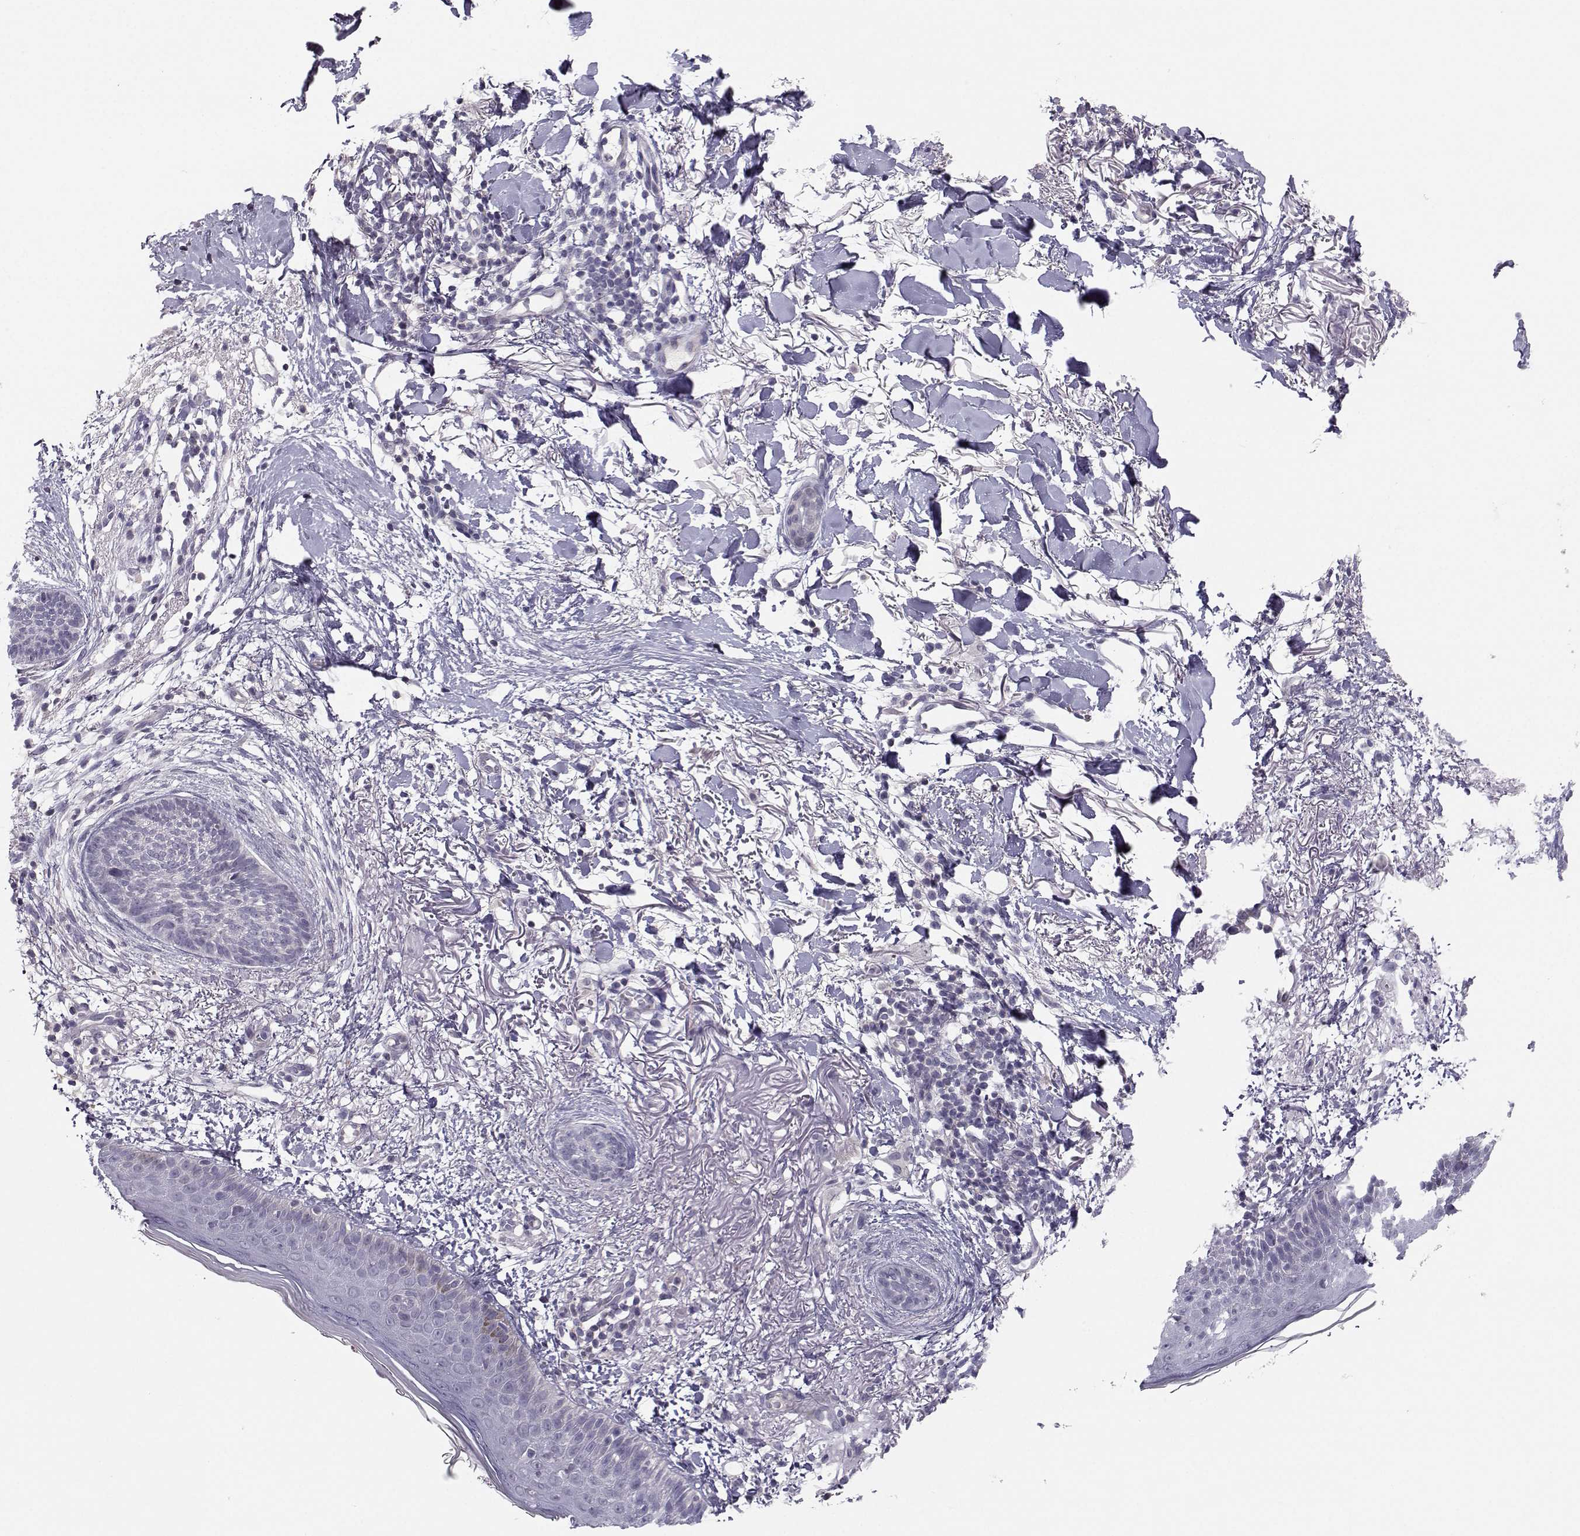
{"staining": {"intensity": "negative", "quantity": "none", "location": "none"}, "tissue": "skin cancer", "cell_type": "Tumor cells", "image_type": "cancer", "snomed": [{"axis": "morphology", "description": "Normal tissue, NOS"}, {"axis": "morphology", "description": "Basal cell carcinoma"}, {"axis": "topography", "description": "Skin"}], "caption": "DAB (3,3'-diaminobenzidine) immunohistochemical staining of basal cell carcinoma (skin) reveals no significant expression in tumor cells.", "gene": "MROH7", "patient": {"sex": "male", "age": 84}}